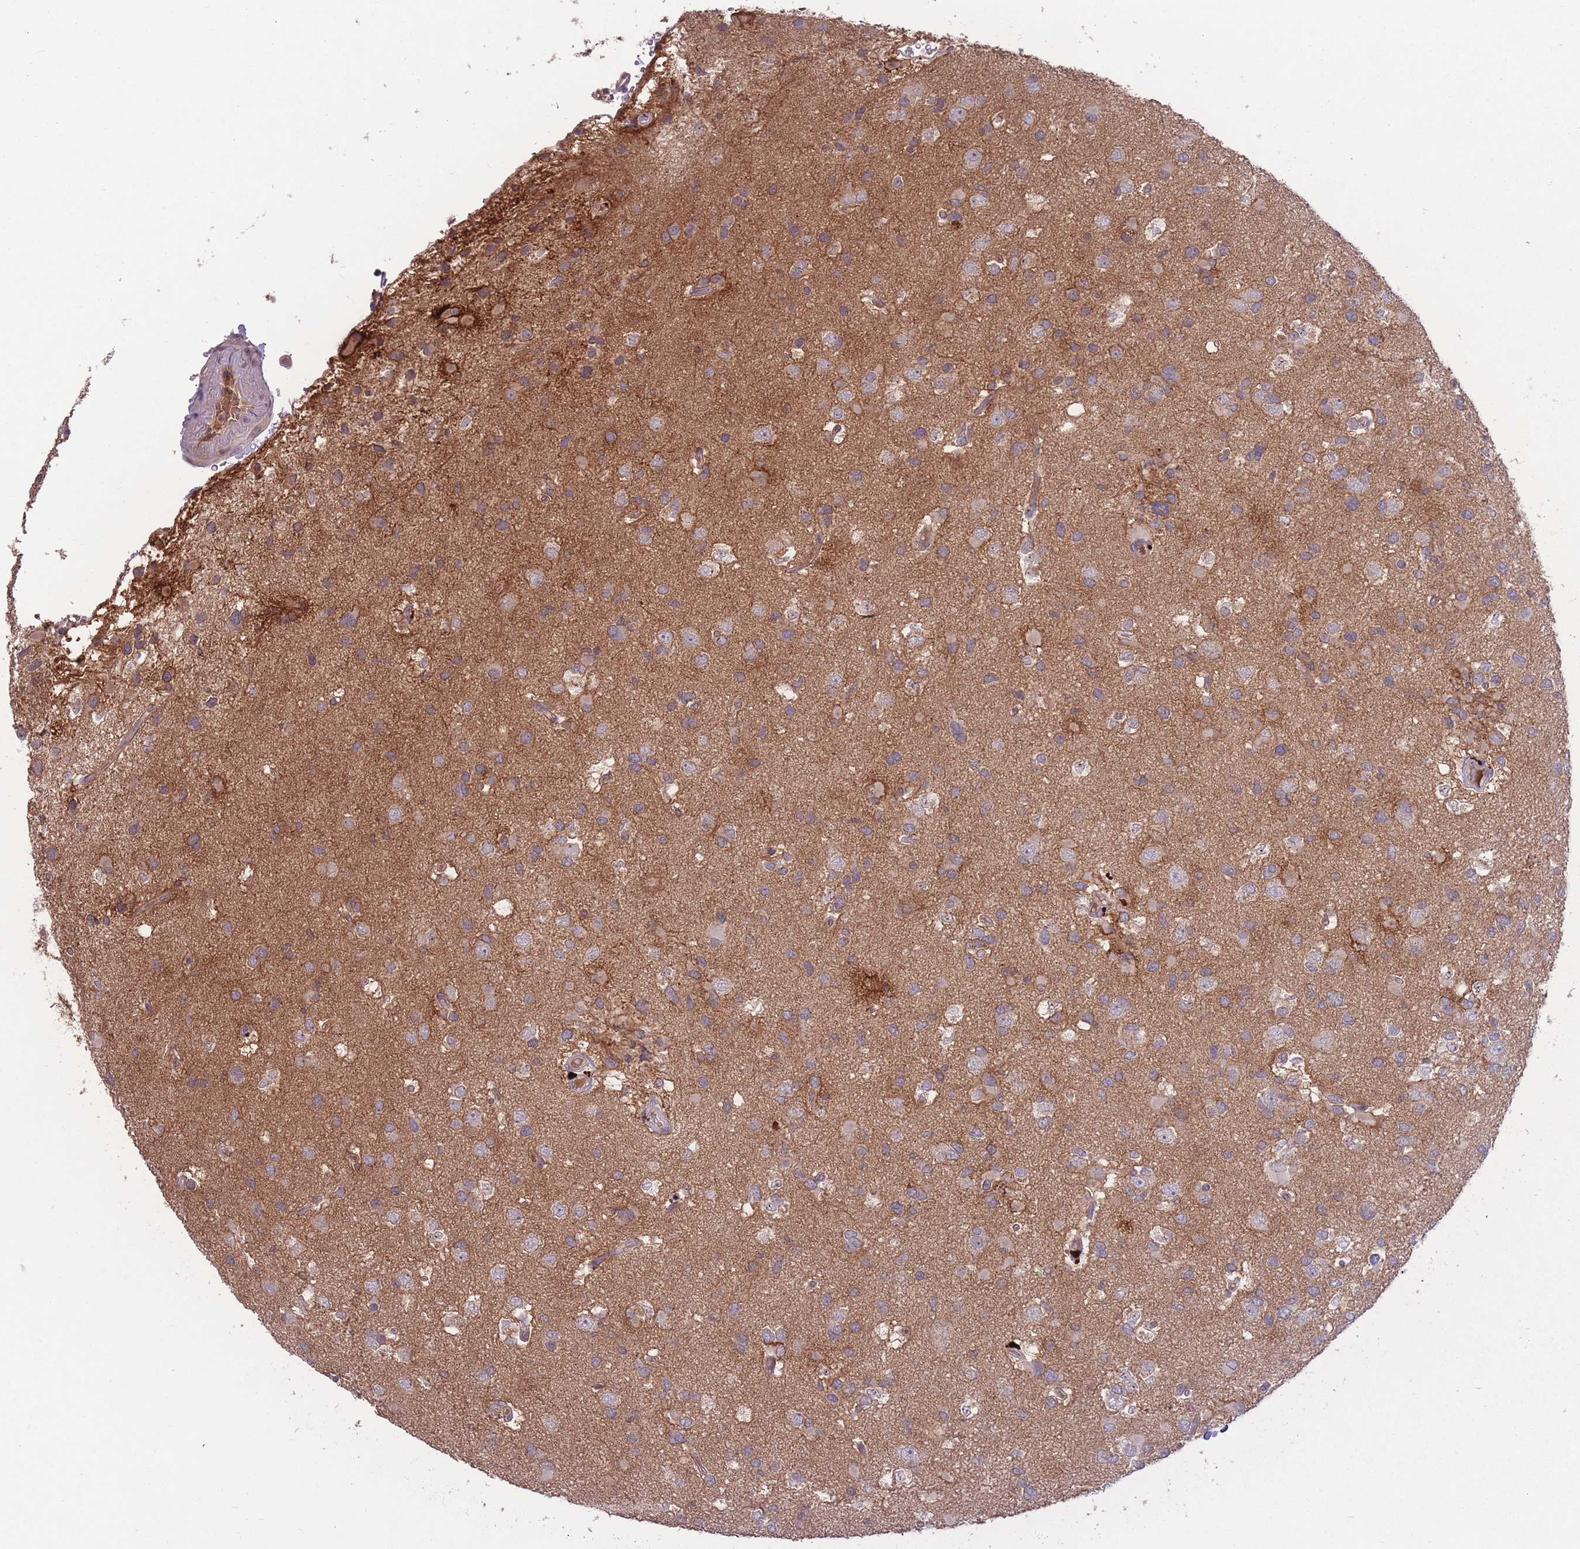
{"staining": {"intensity": "negative", "quantity": "none", "location": "none"}, "tissue": "glioma", "cell_type": "Tumor cells", "image_type": "cancer", "snomed": [{"axis": "morphology", "description": "Glioma, malignant, High grade"}, {"axis": "topography", "description": "Brain"}], "caption": "Immunohistochemical staining of human malignant high-grade glioma demonstrates no significant positivity in tumor cells.", "gene": "ADCYAP1R1", "patient": {"sex": "male", "age": 53}}